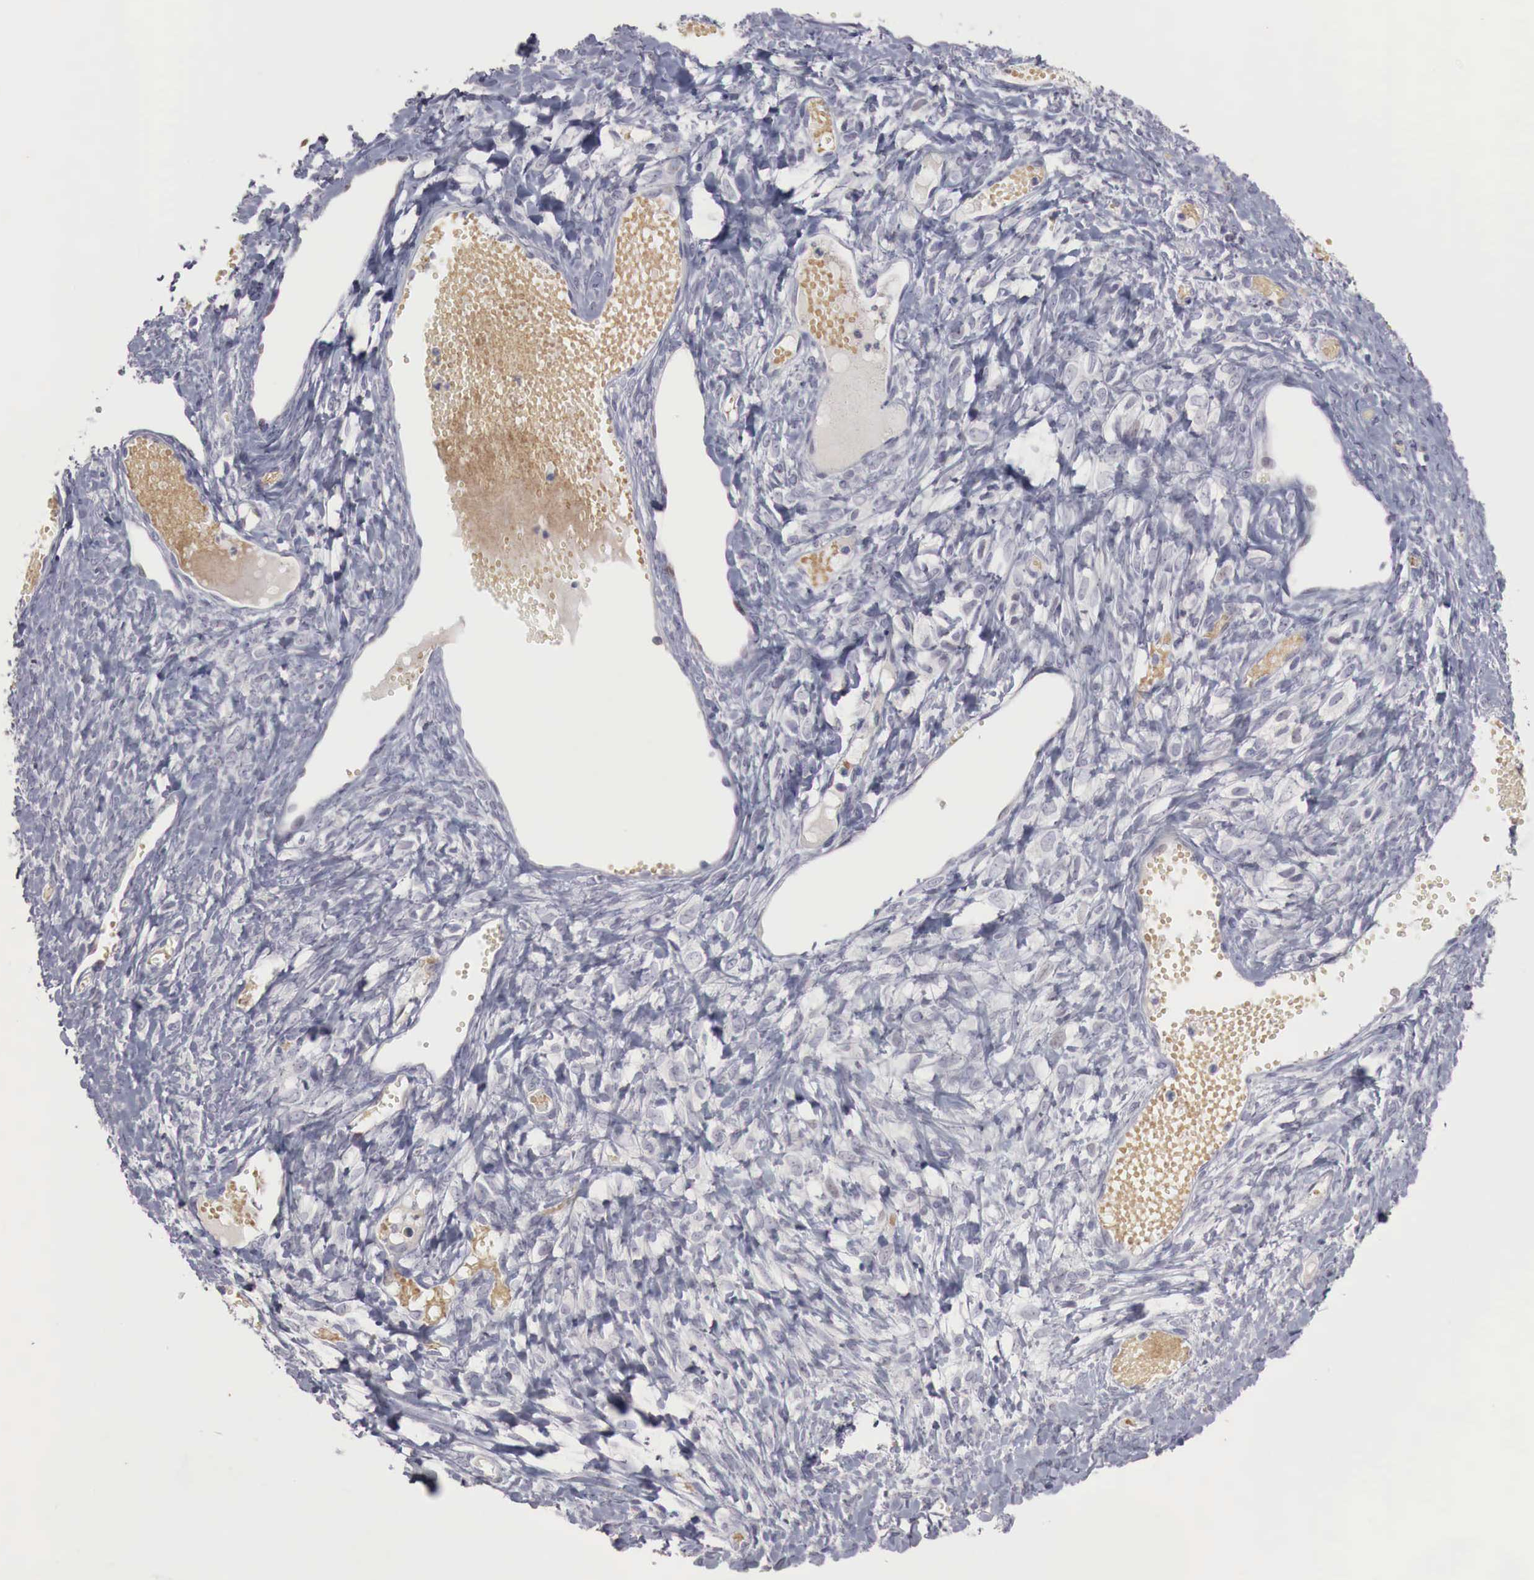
{"staining": {"intensity": "negative", "quantity": "none", "location": "none"}, "tissue": "ovarian cancer", "cell_type": "Tumor cells", "image_type": "cancer", "snomed": [{"axis": "morphology", "description": "Cystadenocarcinoma, mucinous, NOS"}, {"axis": "topography", "description": "Ovary"}], "caption": "There is no significant positivity in tumor cells of mucinous cystadenocarcinoma (ovarian).", "gene": "GATA1", "patient": {"sex": "female", "age": 57}}